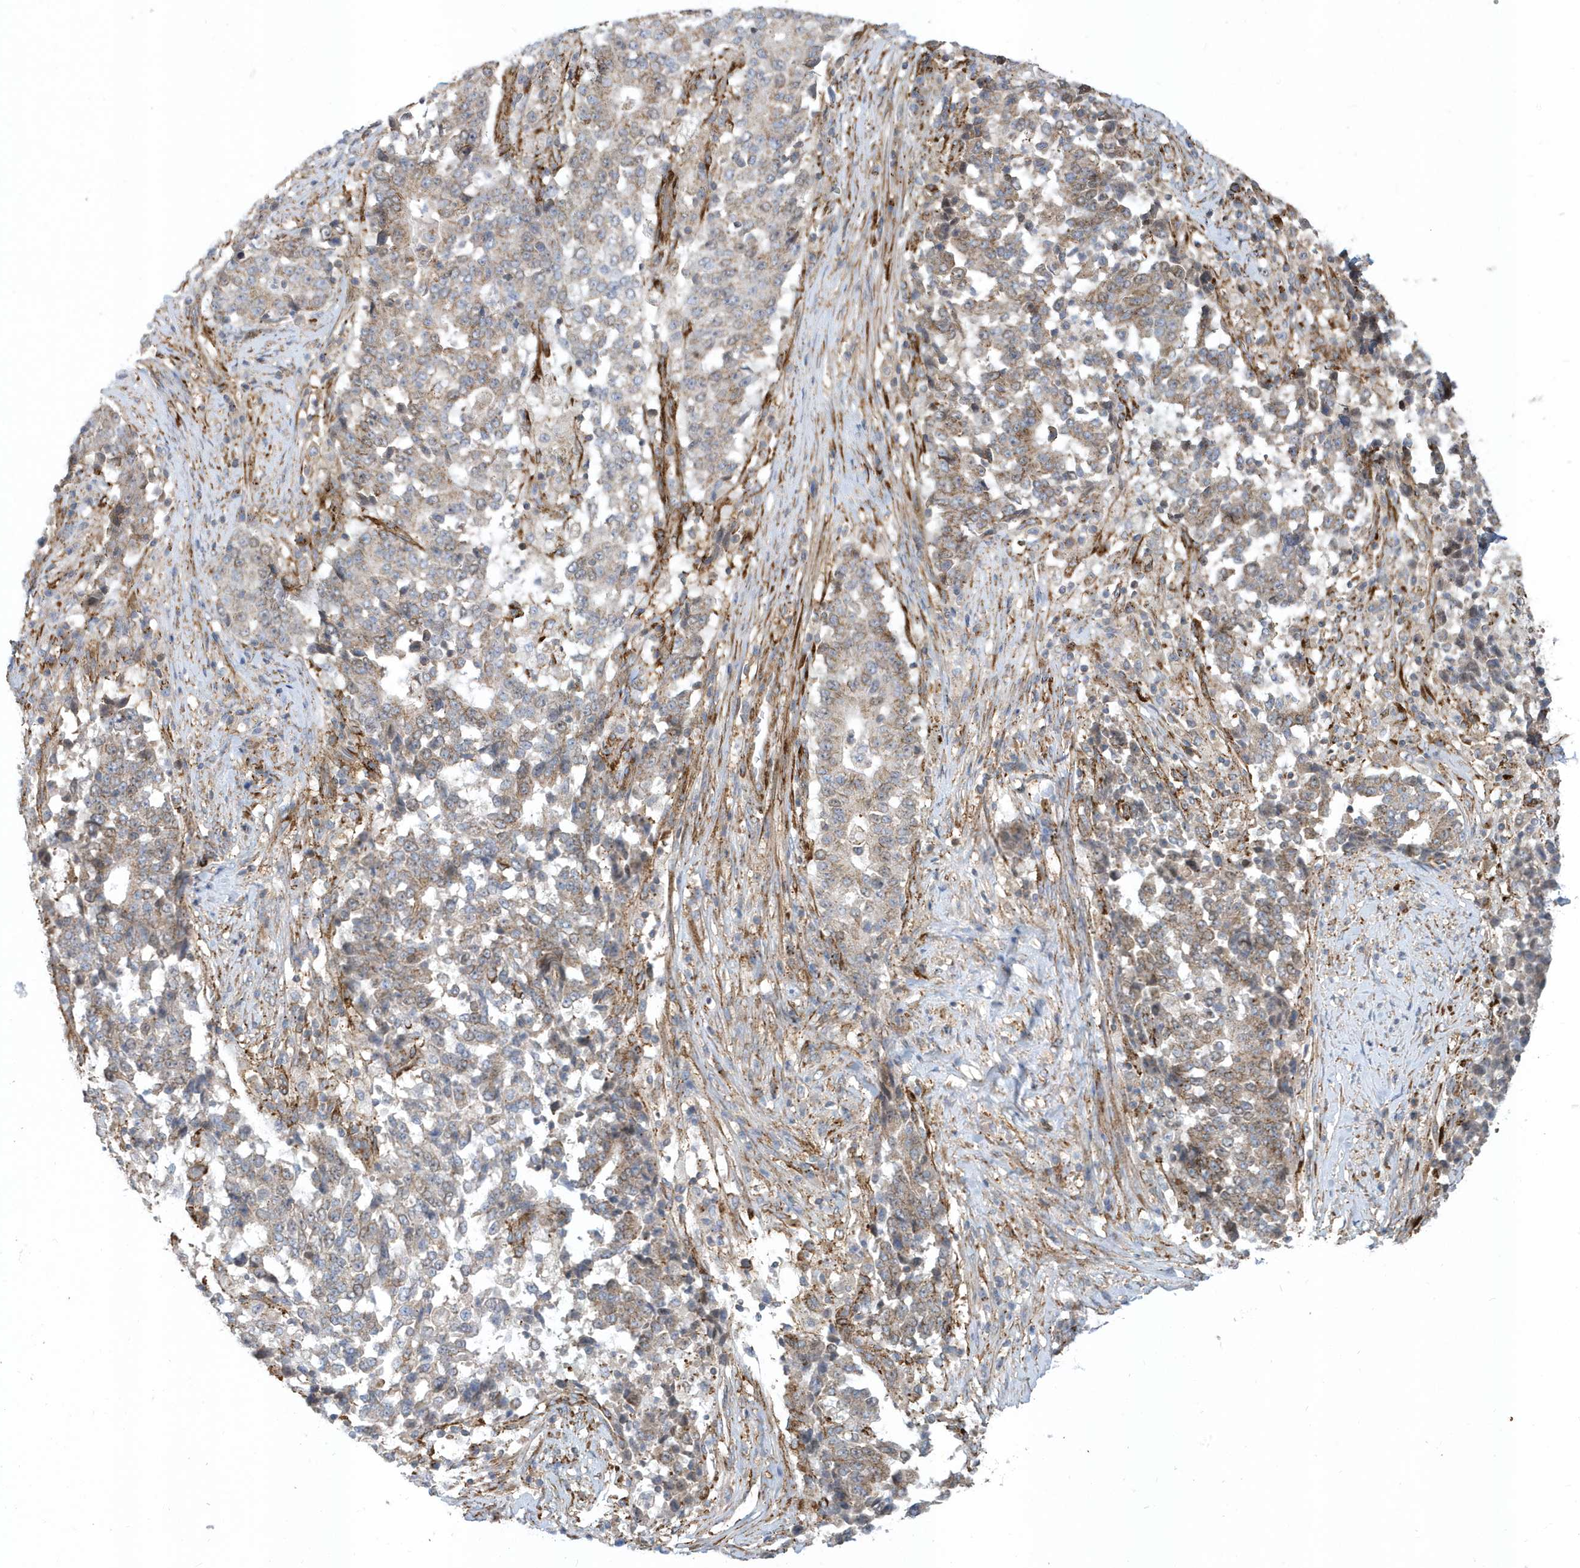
{"staining": {"intensity": "moderate", "quantity": "25%-75%", "location": "cytoplasmic/membranous"}, "tissue": "stomach cancer", "cell_type": "Tumor cells", "image_type": "cancer", "snomed": [{"axis": "morphology", "description": "Adenocarcinoma, NOS"}, {"axis": "topography", "description": "Stomach"}], "caption": "Stomach adenocarcinoma tissue shows moderate cytoplasmic/membranous positivity in approximately 25%-75% of tumor cells", "gene": "HRH4", "patient": {"sex": "male", "age": 59}}